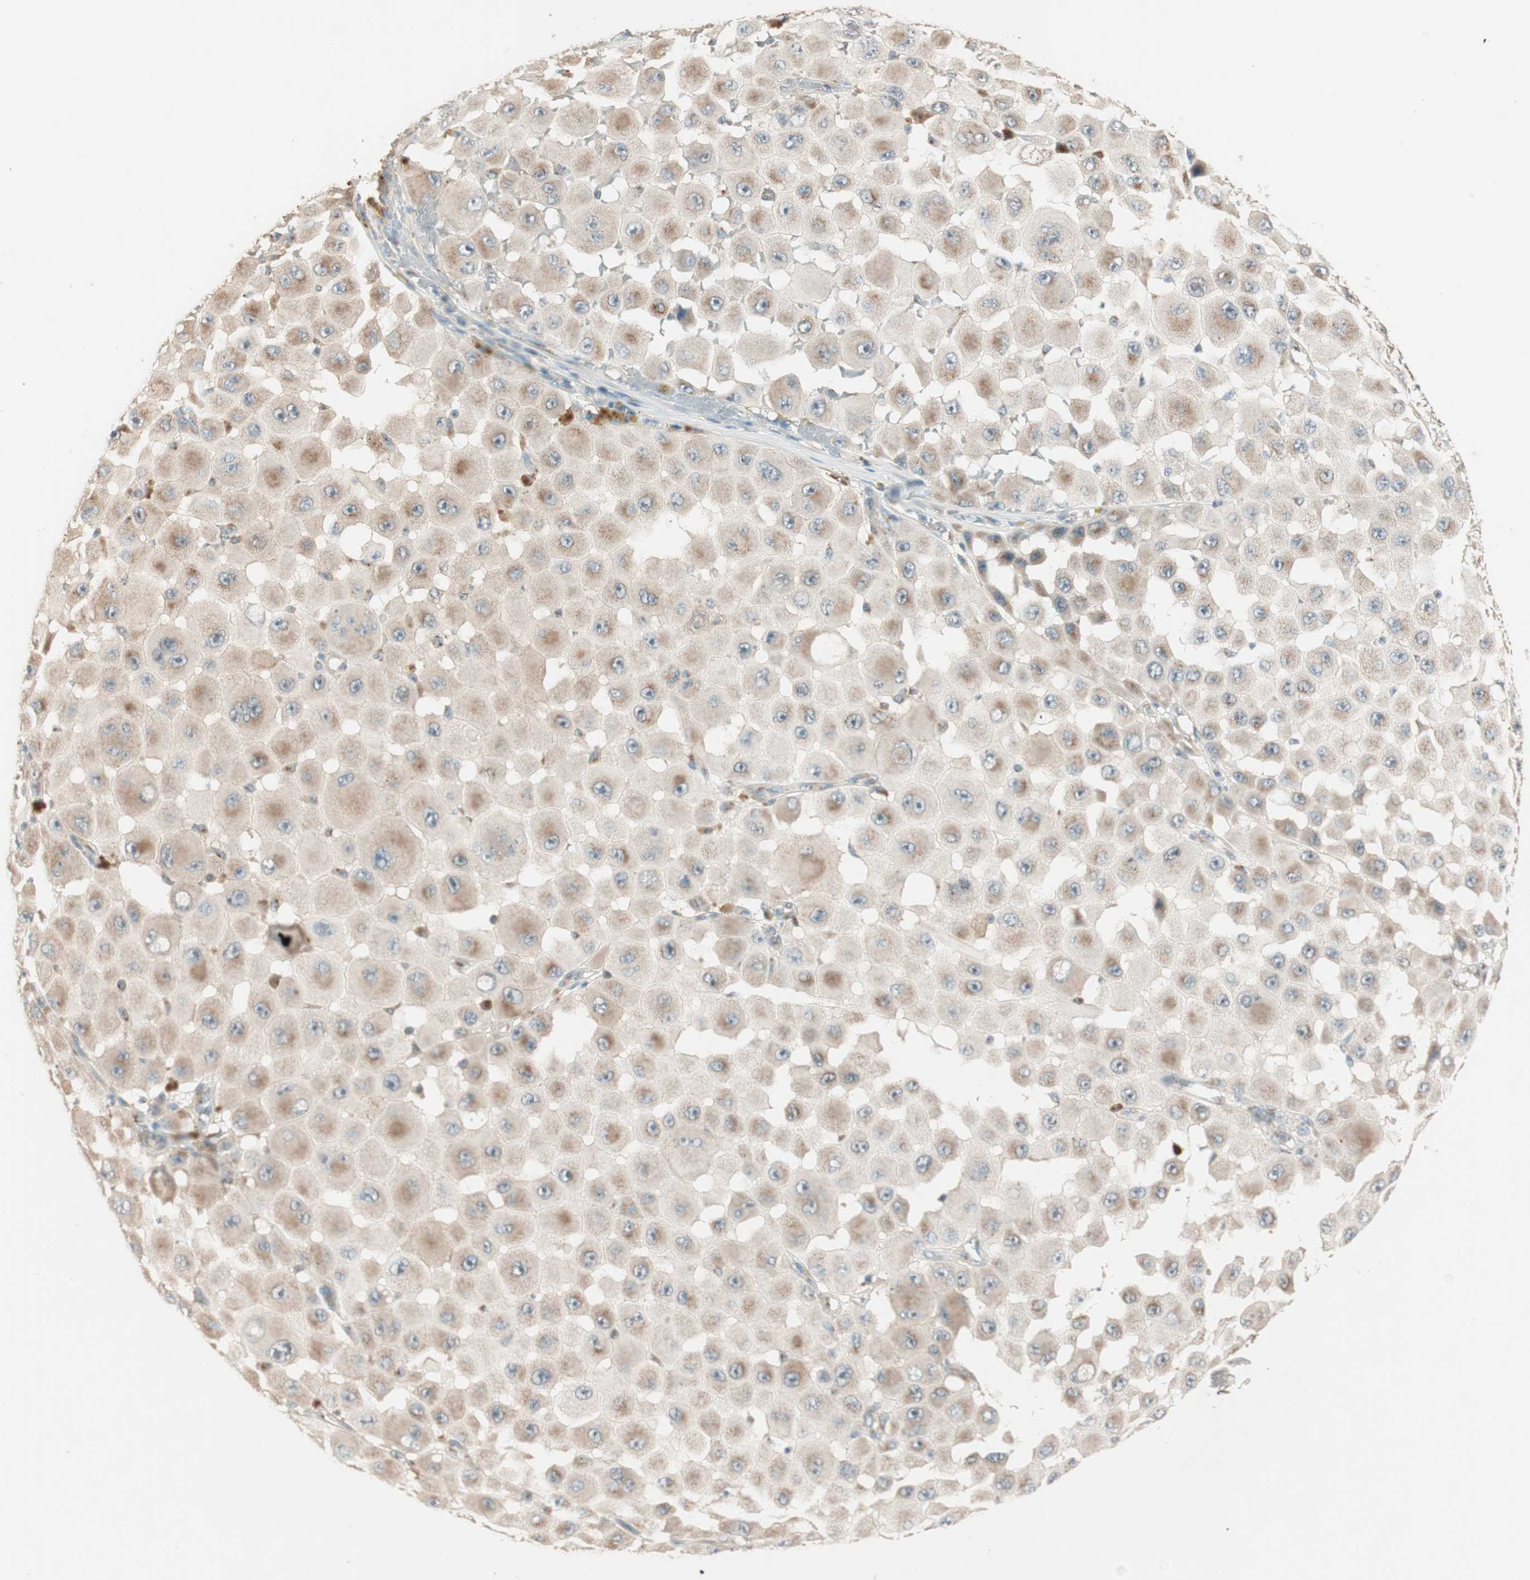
{"staining": {"intensity": "moderate", "quantity": "25%-75%", "location": "cytoplasmic/membranous"}, "tissue": "melanoma", "cell_type": "Tumor cells", "image_type": "cancer", "snomed": [{"axis": "morphology", "description": "Malignant melanoma, NOS"}, {"axis": "topography", "description": "Skin"}], "caption": "Human malignant melanoma stained for a protein (brown) exhibits moderate cytoplasmic/membranous positive staining in approximately 25%-75% of tumor cells.", "gene": "SEC16A", "patient": {"sex": "female", "age": 81}}